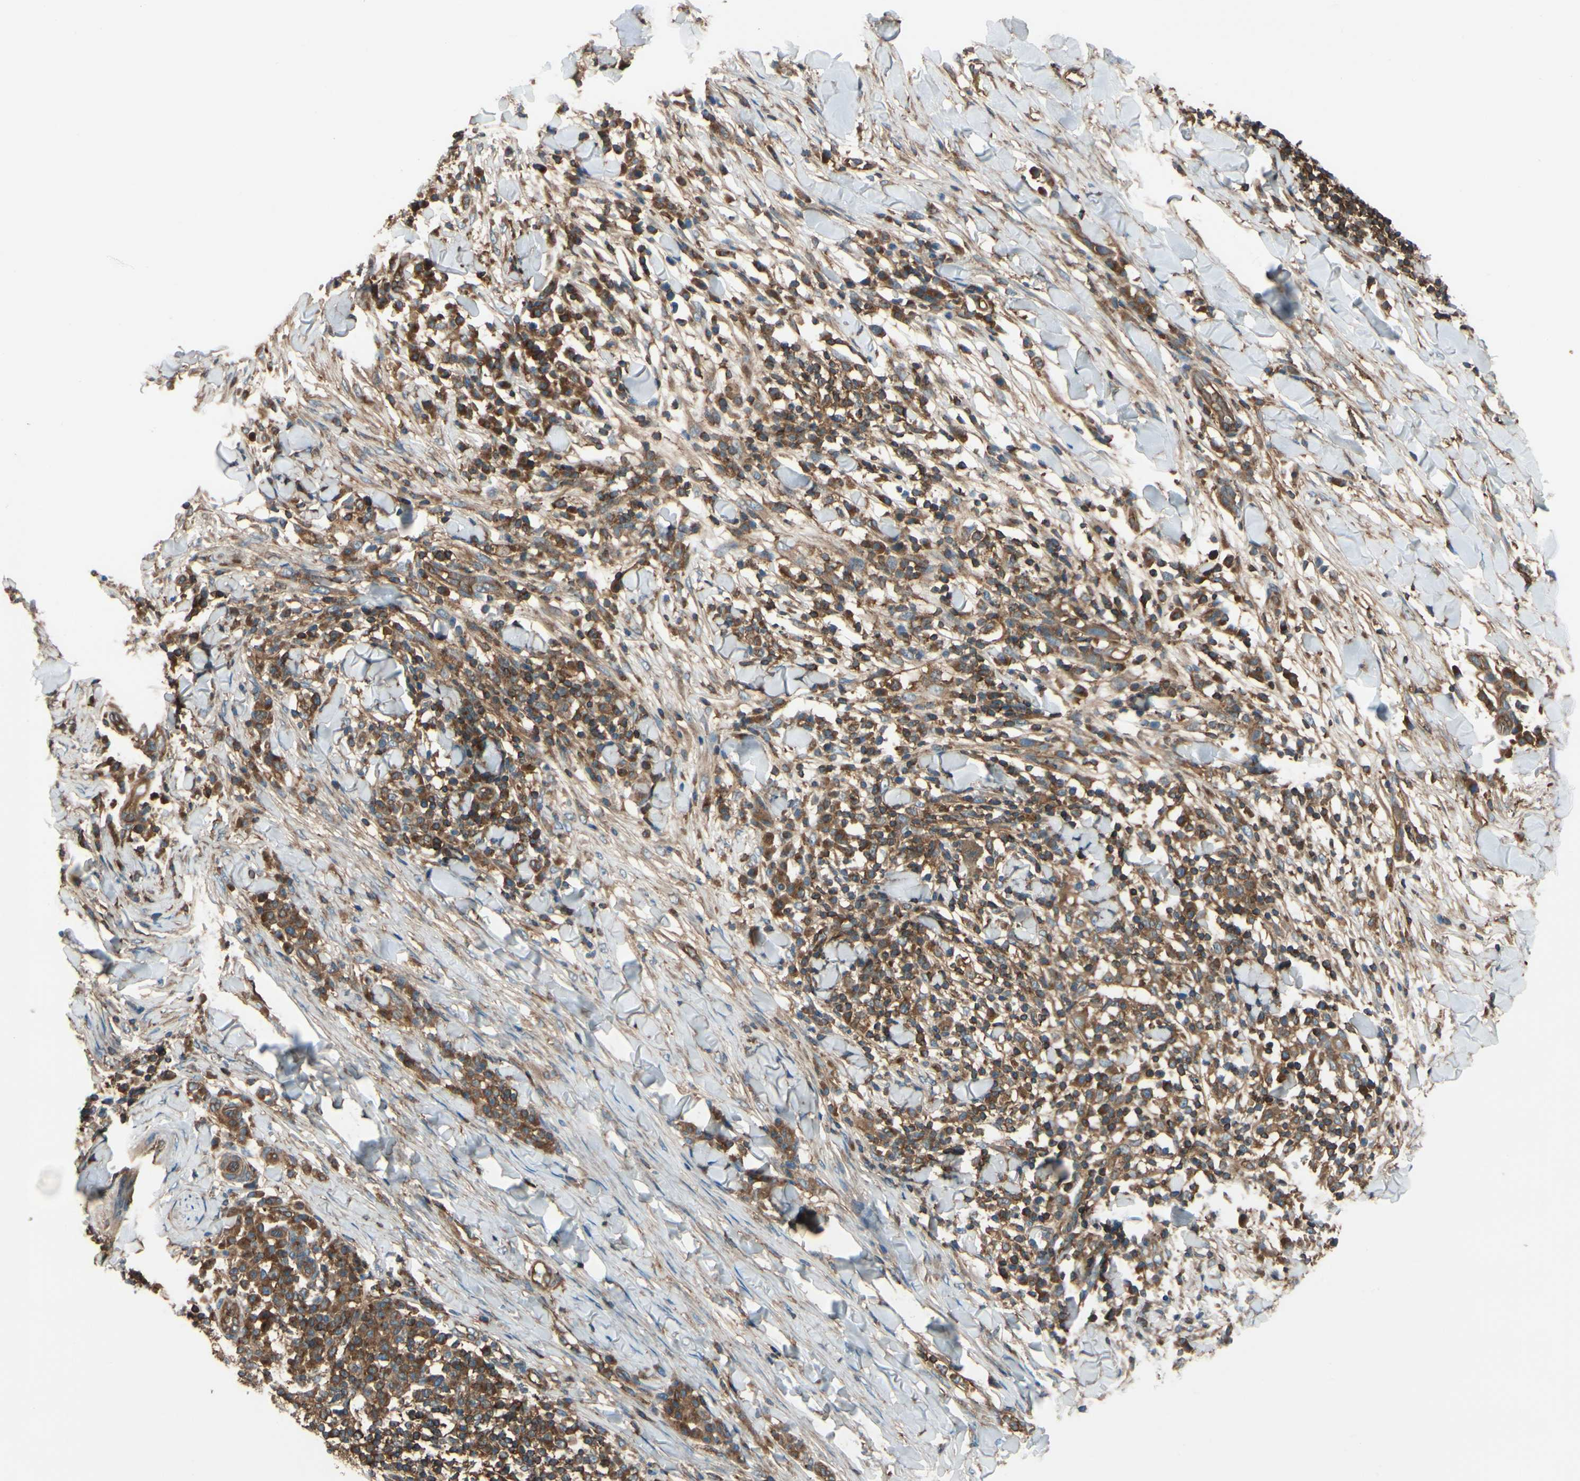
{"staining": {"intensity": "moderate", "quantity": "25%-75%", "location": "cytoplasmic/membranous"}, "tissue": "skin cancer", "cell_type": "Tumor cells", "image_type": "cancer", "snomed": [{"axis": "morphology", "description": "Squamous cell carcinoma, NOS"}, {"axis": "topography", "description": "Skin"}], "caption": "Protein staining displays moderate cytoplasmic/membranous staining in about 25%-75% of tumor cells in squamous cell carcinoma (skin).", "gene": "EPS15", "patient": {"sex": "male", "age": 24}}